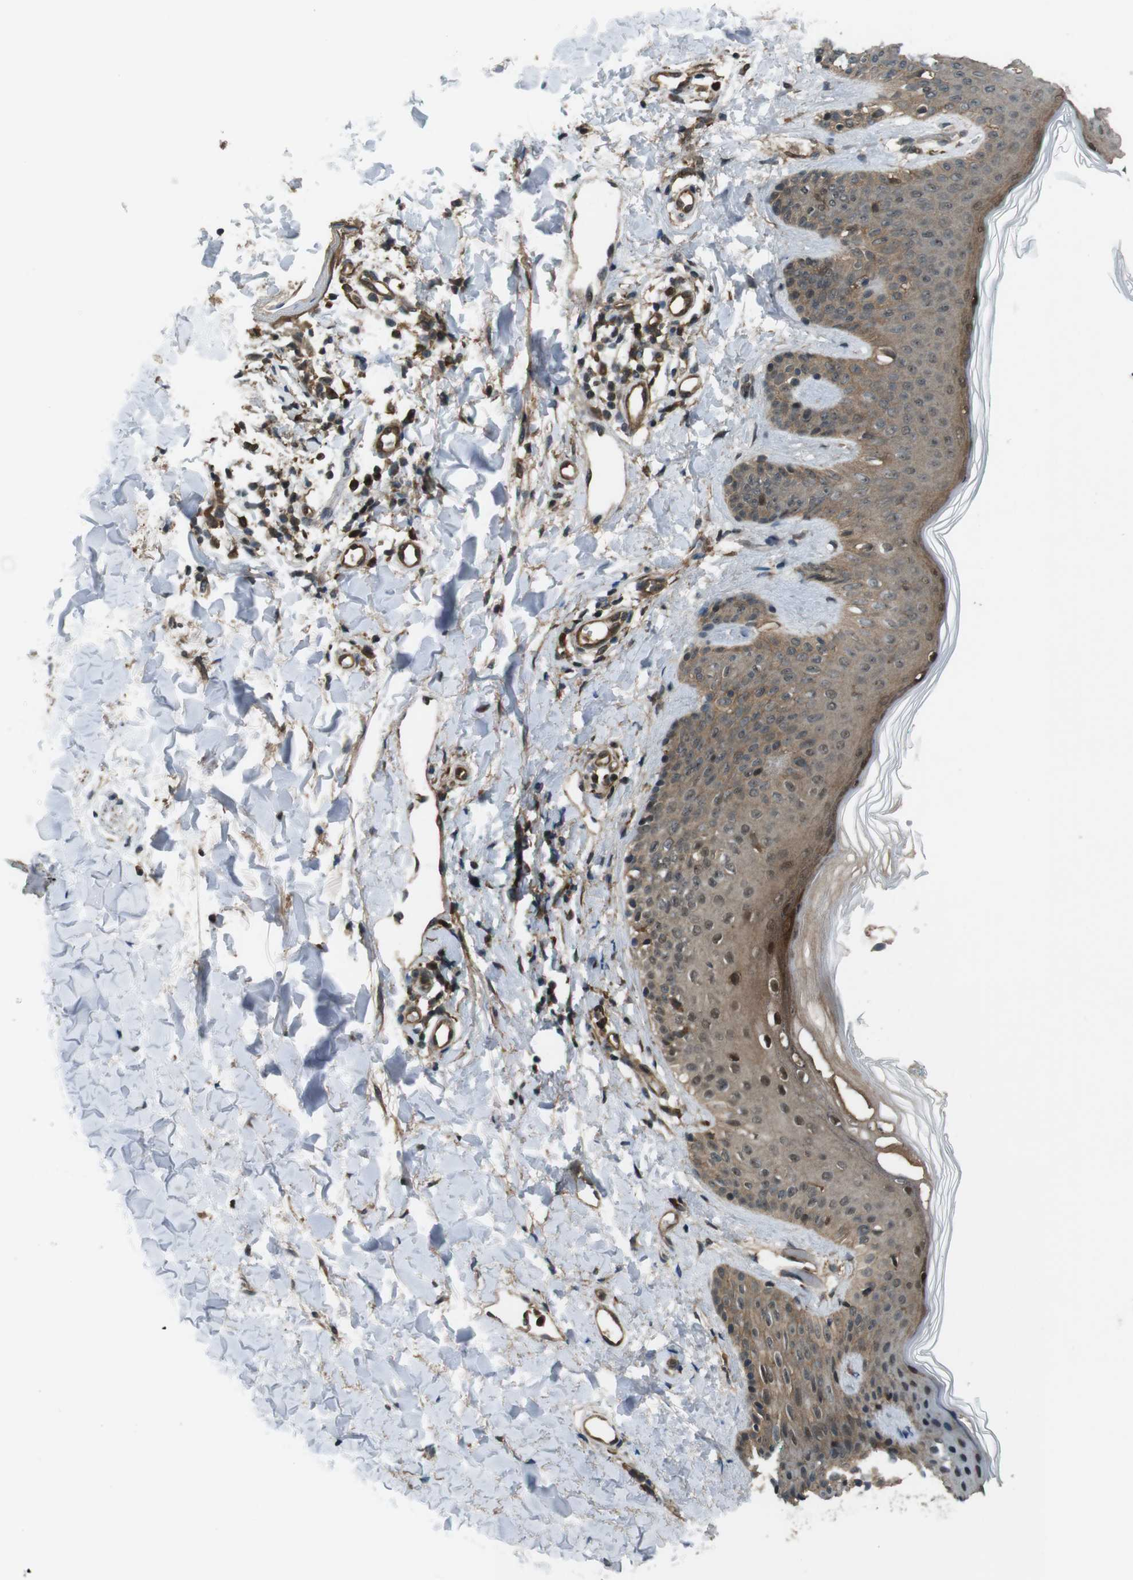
{"staining": {"intensity": "moderate", "quantity": ">75%", "location": "cytoplasmic/membranous"}, "tissue": "skin", "cell_type": "Fibroblasts", "image_type": "normal", "snomed": [{"axis": "morphology", "description": "Normal tissue, NOS"}, {"axis": "topography", "description": "Skin"}], "caption": "A micrograph showing moderate cytoplasmic/membranous staining in about >75% of fibroblasts in unremarkable skin, as visualized by brown immunohistochemical staining.", "gene": "TIAM2", "patient": {"sex": "male", "age": 16}}